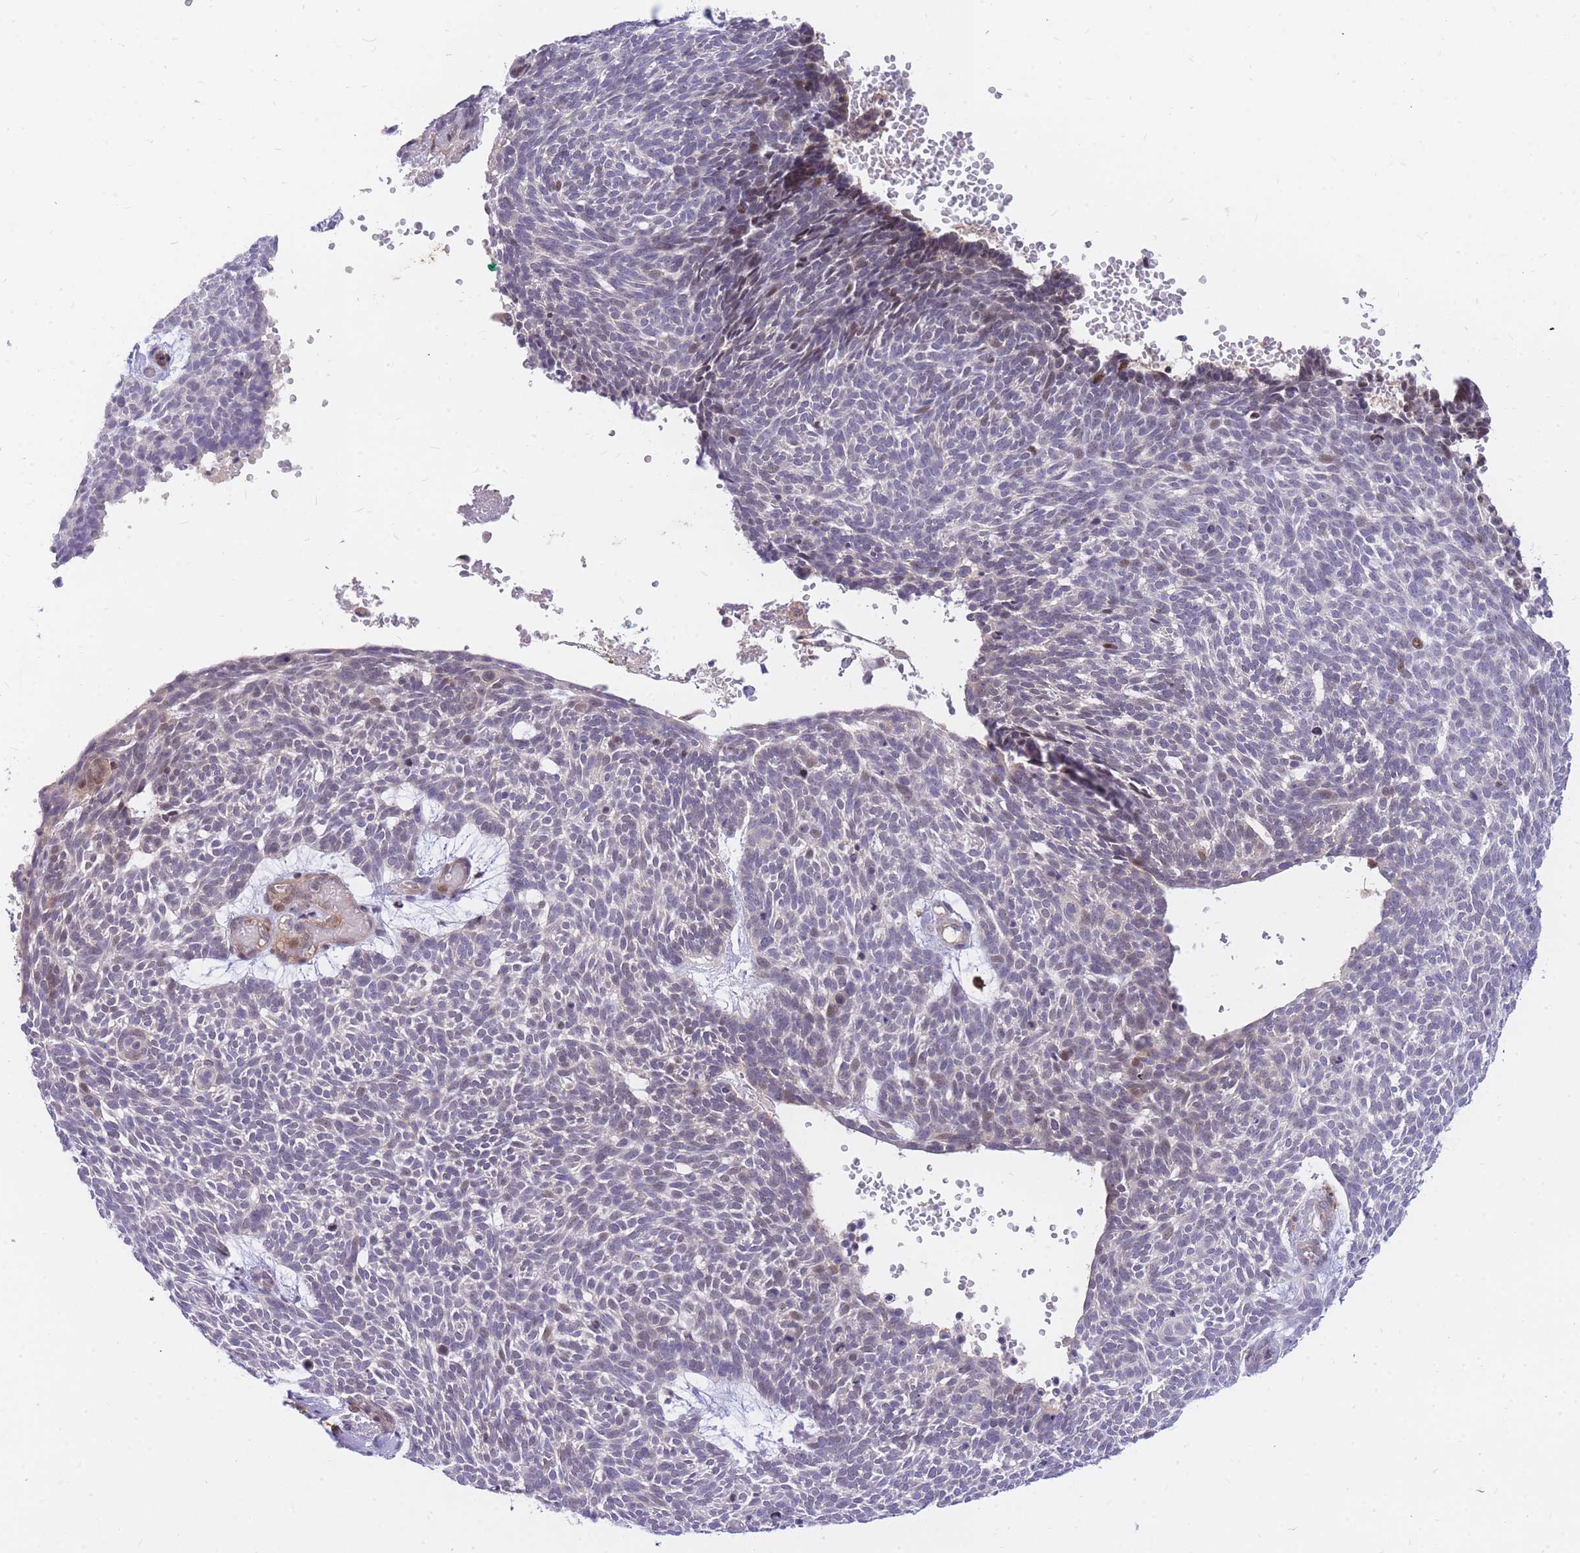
{"staining": {"intensity": "weak", "quantity": "<25%", "location": "nuclear"}, "tissue": "skin cancer", "cell_type": "Tumor cells", "image_type": "cancer", "snomed": [{"axis": "morphology", "description": "Basal cell carcinoma"}, {"axis": "topography", "description": "Skin"}], "caption": "Histopathology image shows no protein staining in tumor cells of skin basal cell carcinoma tissue.", "gene": "TLE2", "patient": {"sex": "male", "age": 61}}